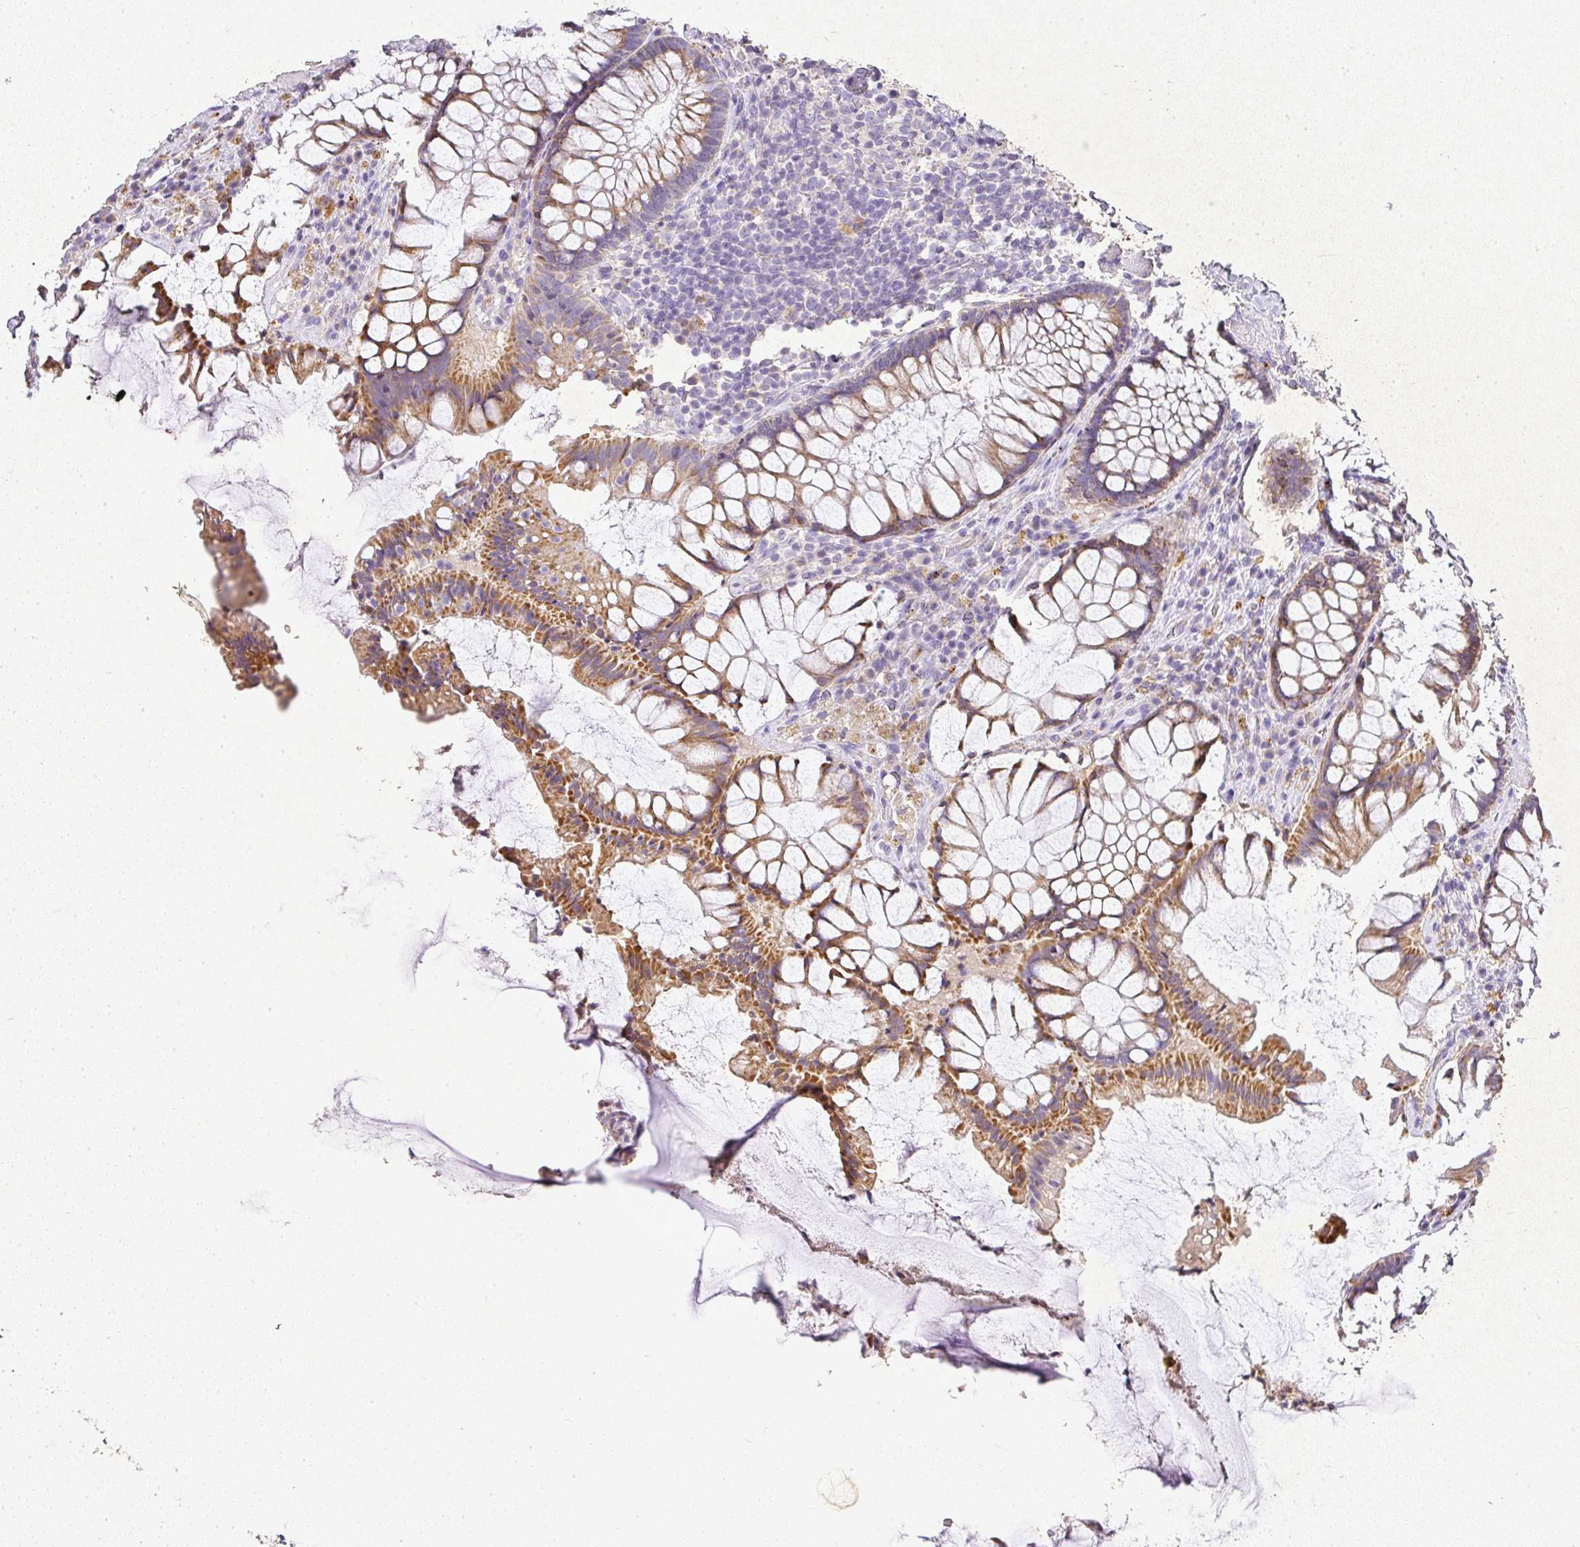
{"staining": {"intensity": "moderate", "quantity": ">75%", "location": "cytoplasmic/membranous"}, "tissue": "rectum", "cell_type": "Glandular cells", "image_type": "normal", "snomed": [{"axis": "morphology", "description": "Normal tissue, NOS"}, {"axis": "topography", "description": "Rectum"}], "caption": "DAB (3,3'-diaminobenzidine) immunohistochemical staining of unremarkable human rectum demonstrates moderate cytoplasmic/membranous protein staining in approximately >75% of glandular cells.", "gene": "RPS2", "patient": {"sex": "female", "age": 58}}